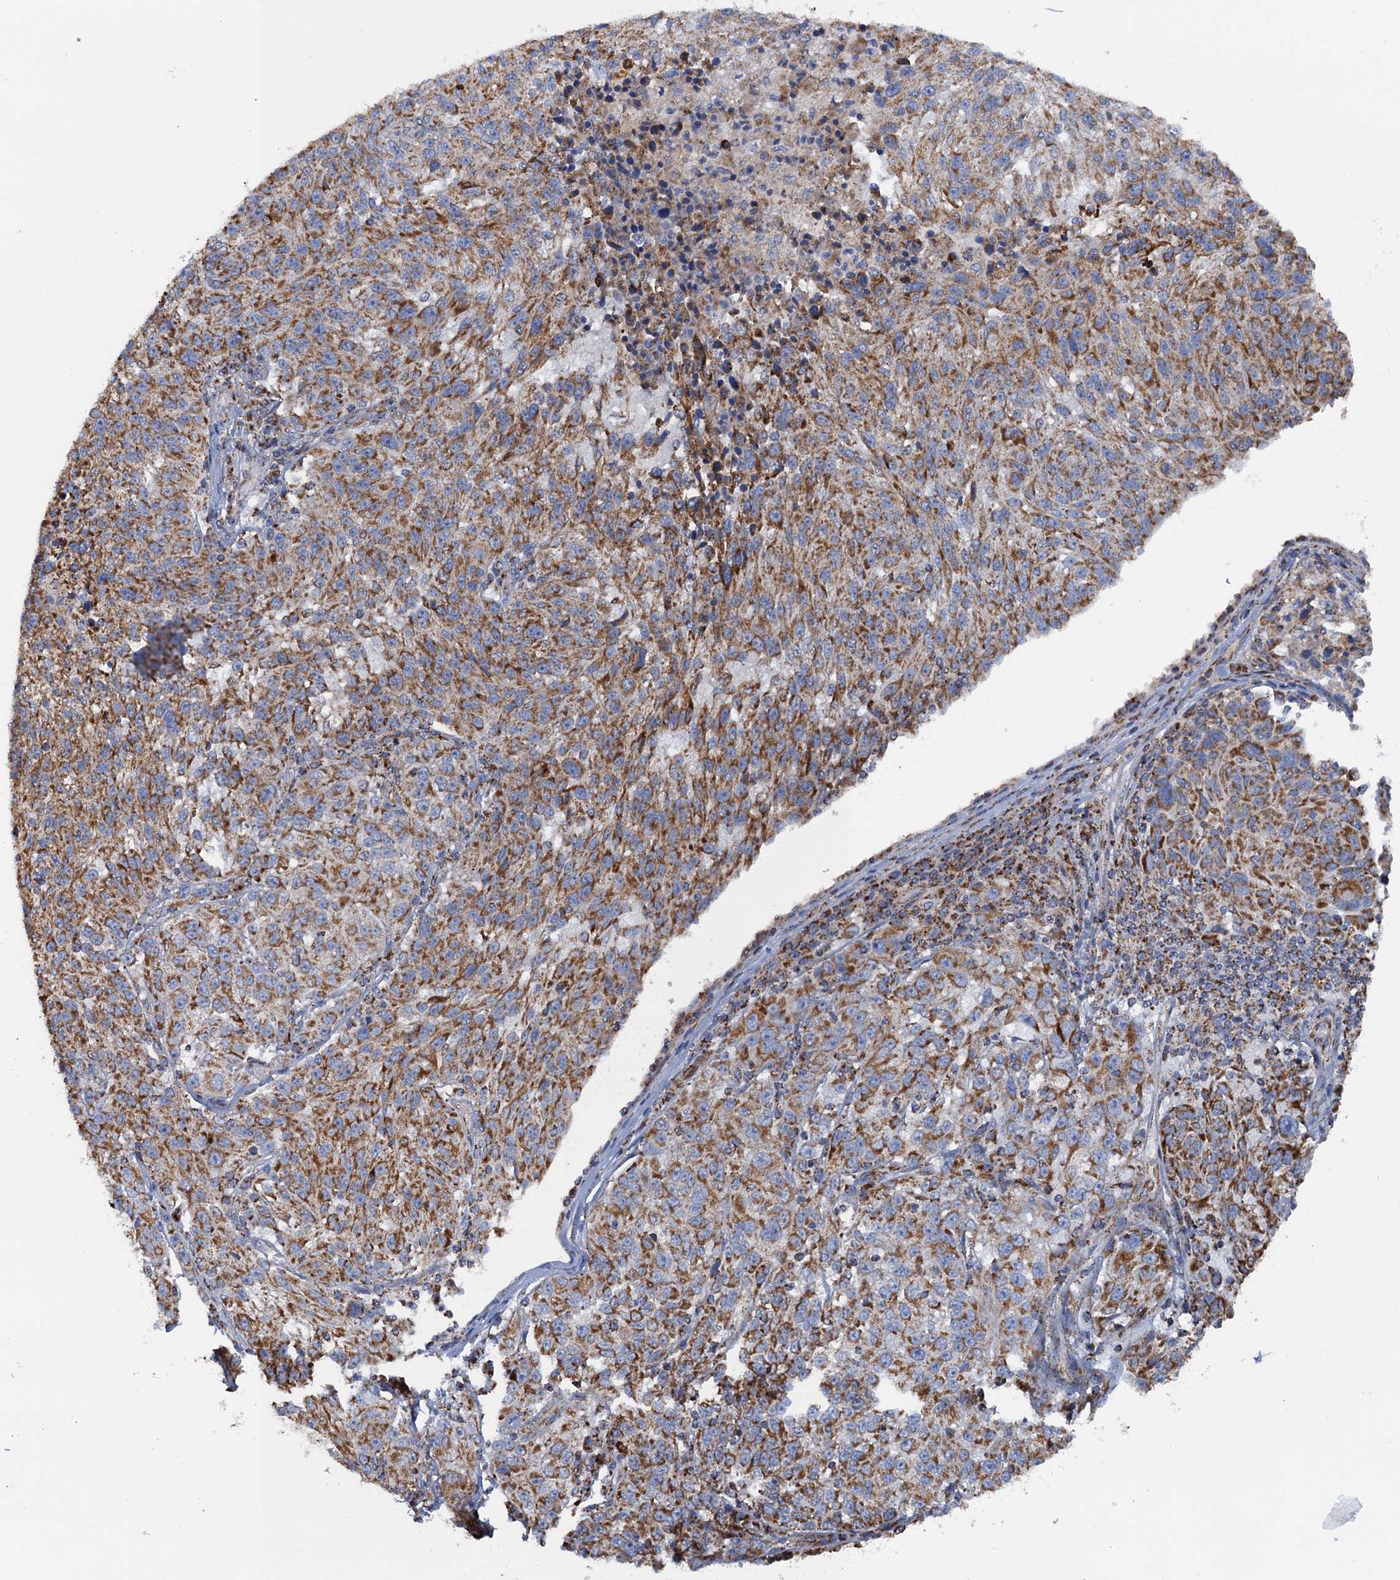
{"staining": {"intensity": "moderate", "quantity": ">75%", "location": "cytoplasmic/membranous"}, "tissue": "melanoma", "cell_type": "Tumor cells", "image_type": "cancer", "snomed": [{"axis": "morphology", "description": "Malignant melanoma, NOS"}, {"axis": "topography", "description": "Skin"}], "caption": "A high-resolution image shows immunohistochemistry (IHC) staining of melanoma, which shows moderate cytoplasmic/membranous expression in about >75% of tumor cells.", "gene": "GTPBP3", "patient": {"sex": "male", "age": 53}}